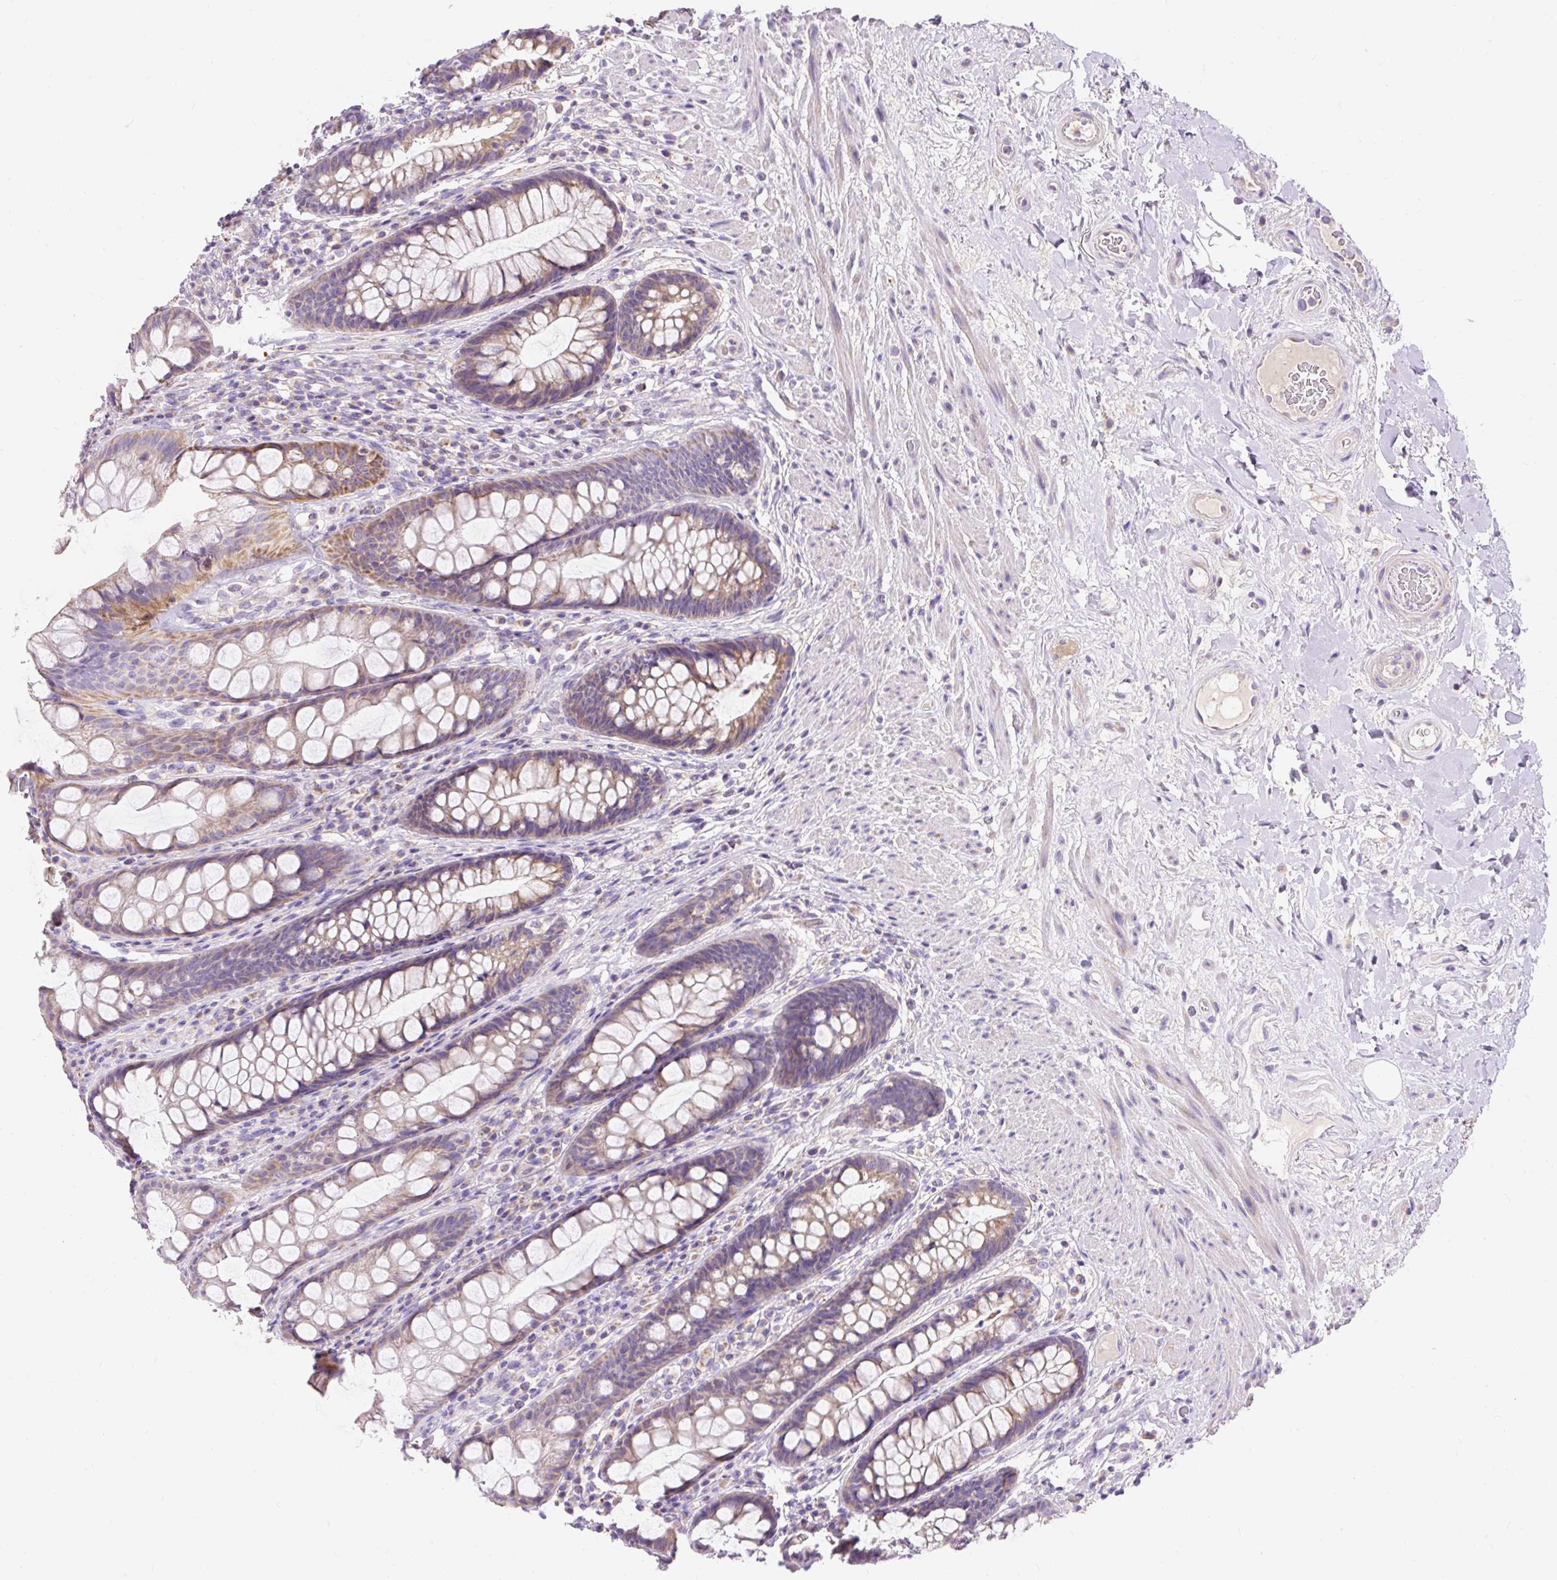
{"staining": {"intensity": "moderate", "quantity": "25%-75%", "location": "cytoplasmic/membranous"}, "tissue": "rectum", "cell_type": "Glandular cells", "image_type": "normal", "snomed": [{"axis": "morphology", "description": "Normal tissue, NOS"}, {"axis": "topography", "description": "Rectum"}], "caption": "Brown immunohistochemical staining in unremarkable human rectum exhibits moderate cytoplasmic/membranous expression in about 25%-75% of glandular cells. The staining is performed using DAB brown chromogen to label protein expression. The nuclei are counter-stained blue using hematoxylin.", "gene": "PMAIP1", "patient": {"sex": "male", "age": 74}}